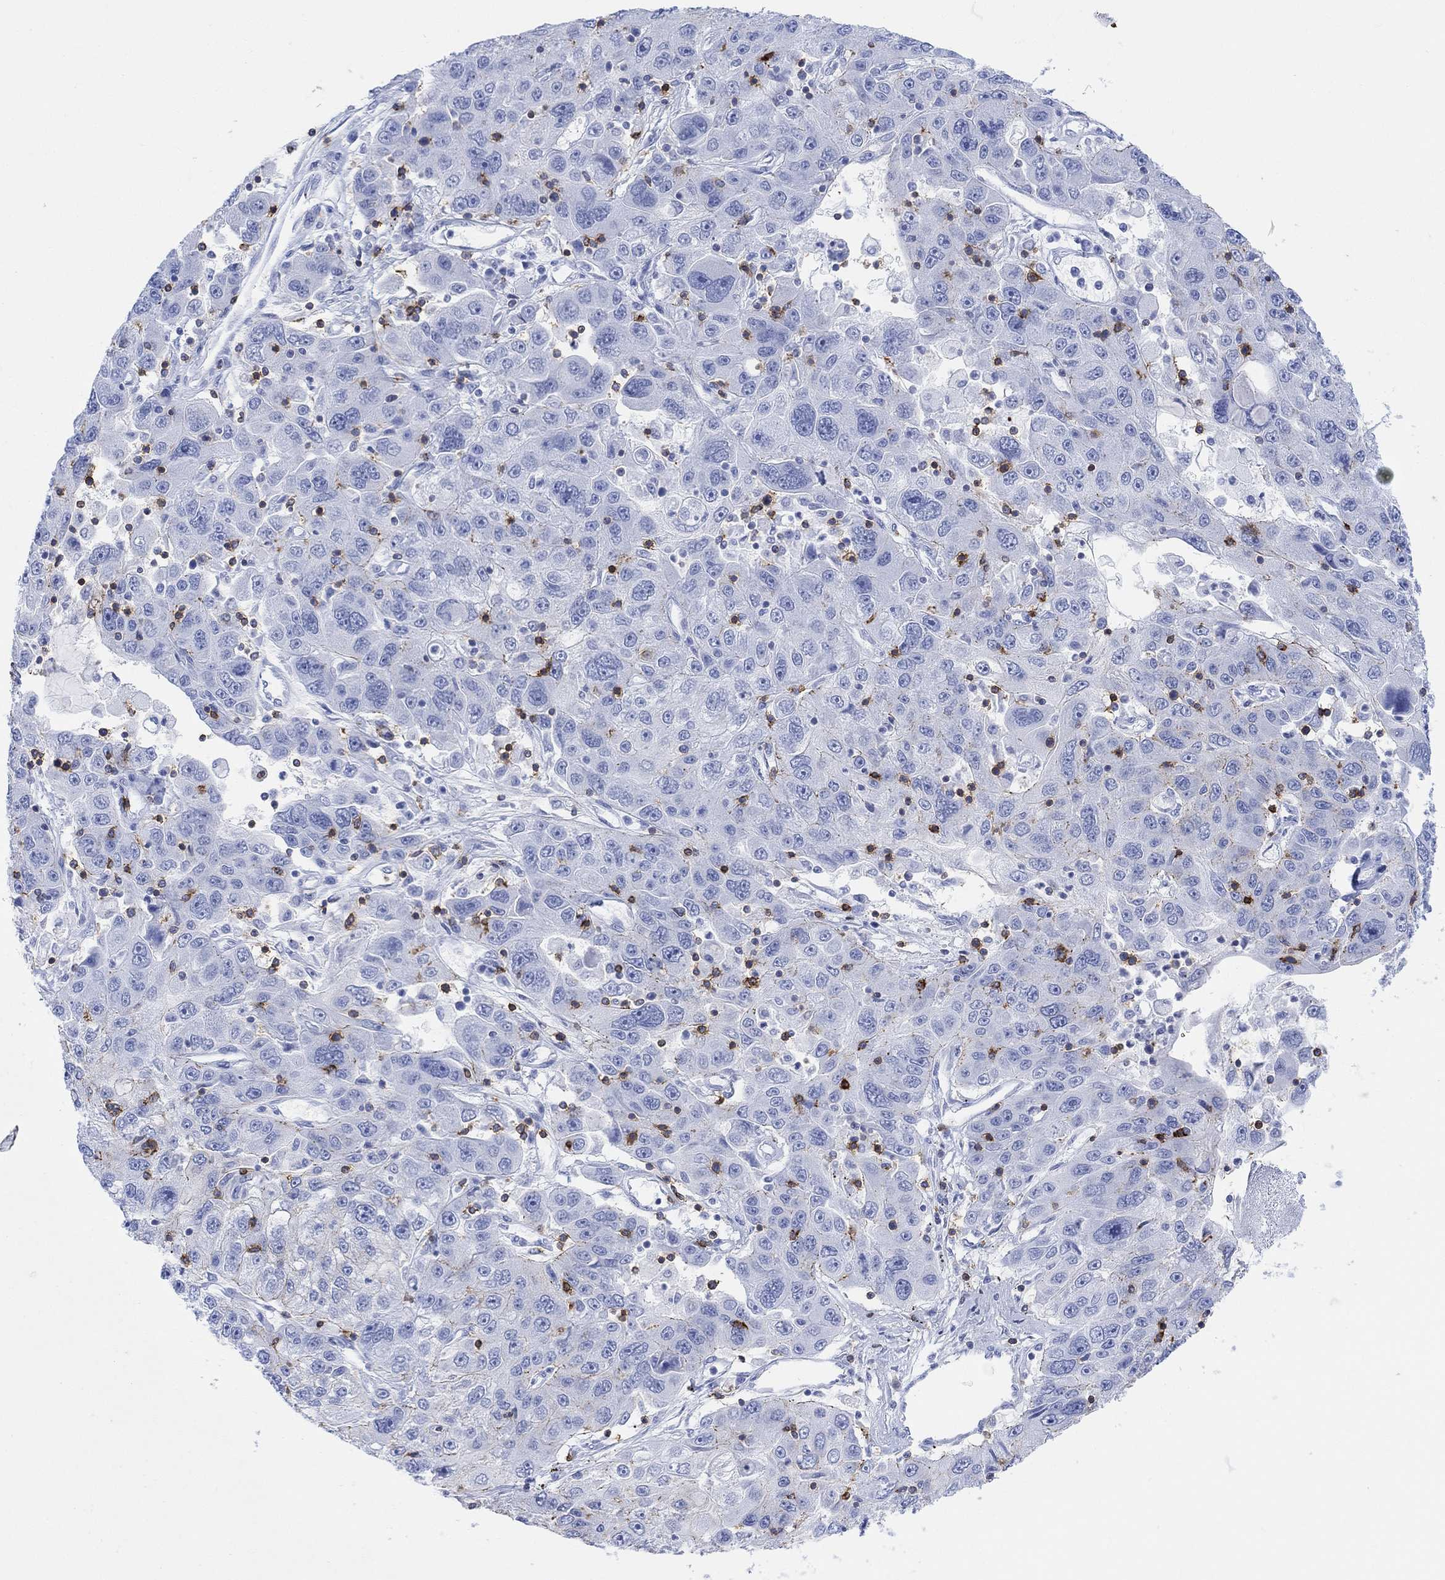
{"staining": {"intensity": "negative", "quantity": "none", "location": "none"}, "tissue": "stomach cancer", "cell_type": "Tumor cells", "image_type": "cancer", "snomed": [{"axis": "morphology", "description": "Adenocarcinoma, NOS"}, {"axis": "topography", "description": "Stomach"}], "caption": "Protein analysis of adenocarcinoma (stomach) reveals no significant staining in tumor cells.", "gene": "GPR65", "patient": {"sex": "male", "age": 56}}